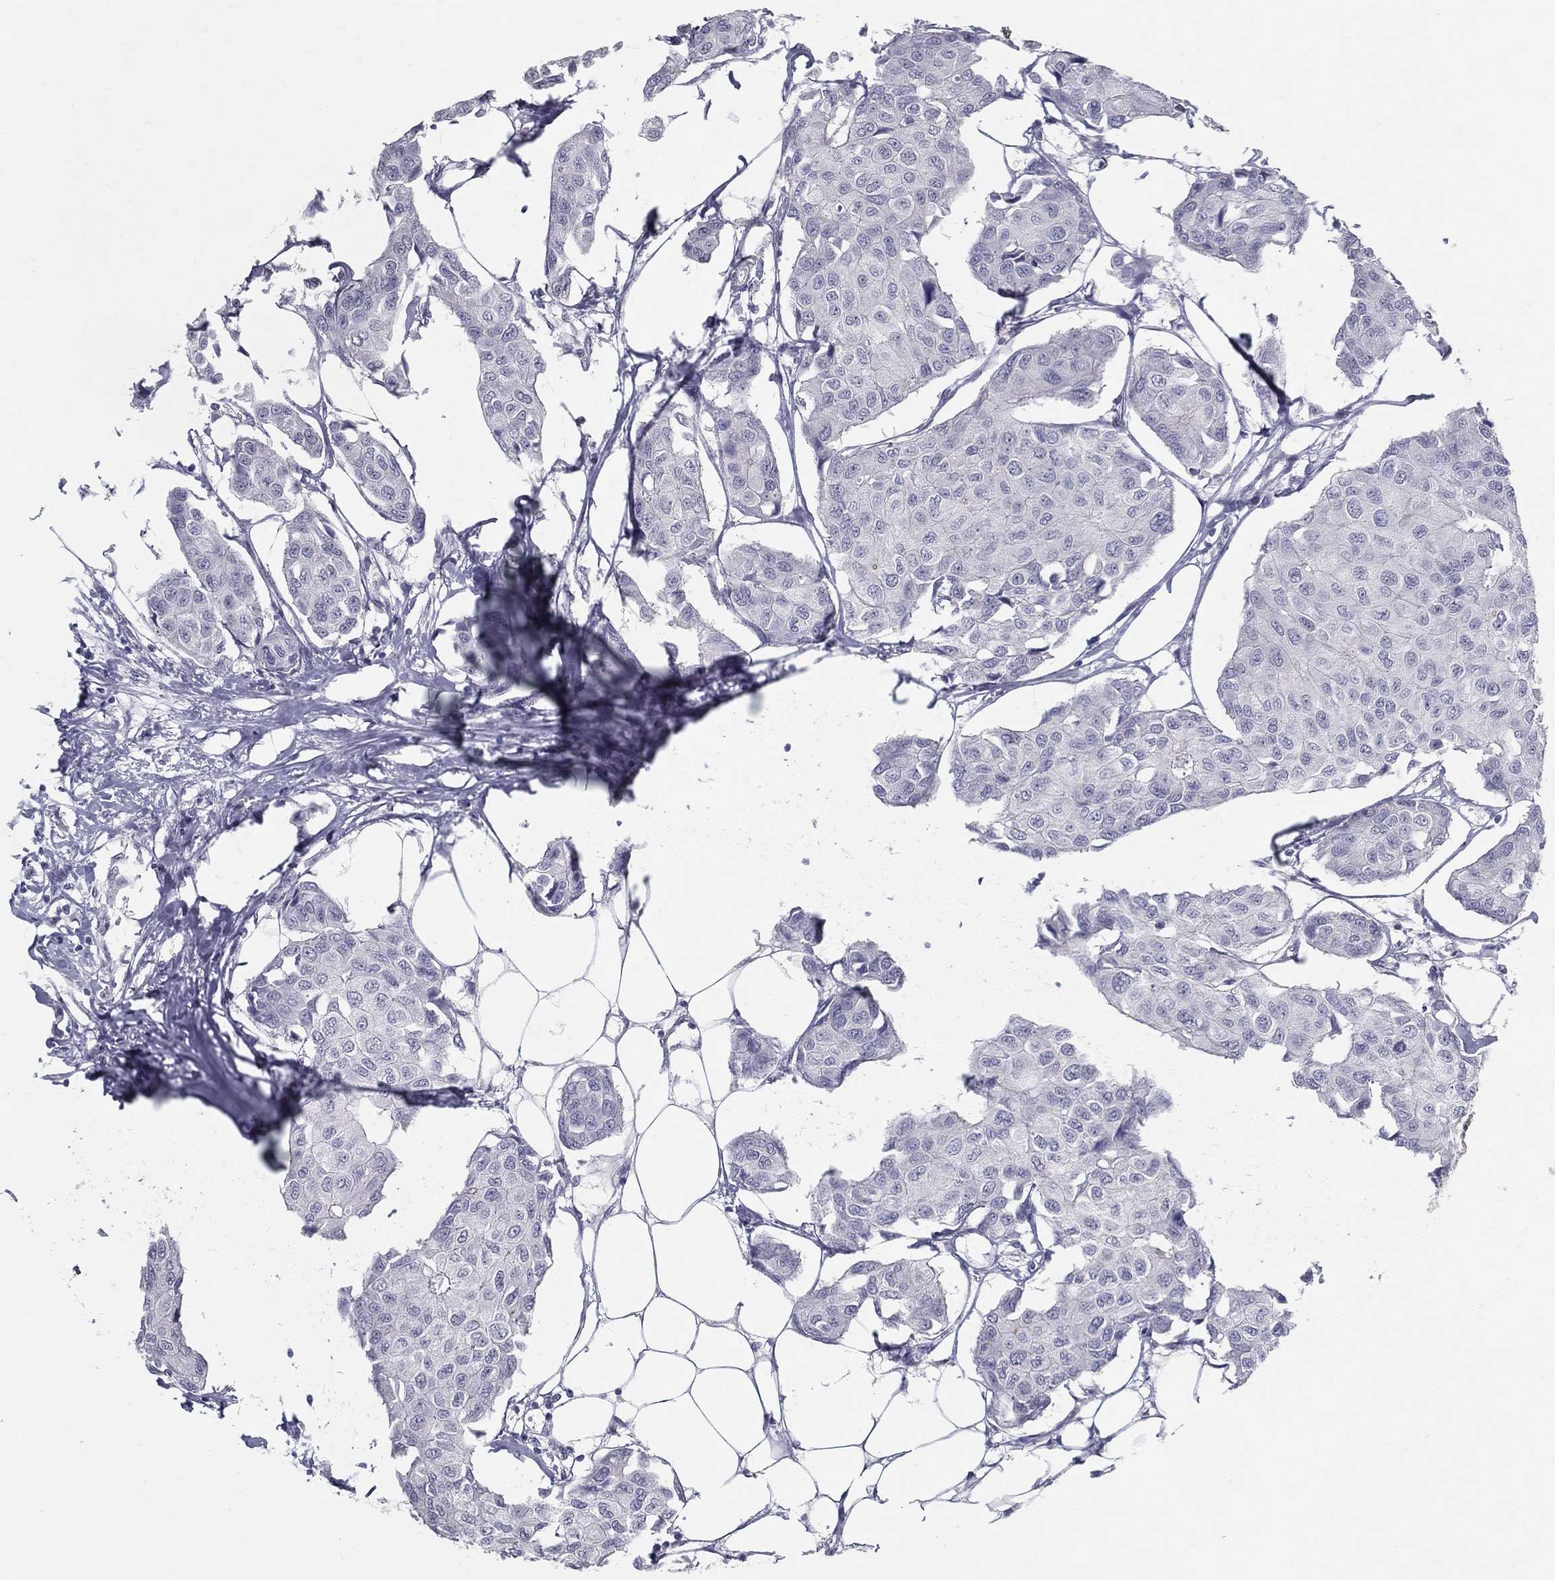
{"staining": {"intensity": "negative", "quantity": "none", "location": "none"}, "tissue": "breast cancer", "cell_type": "Tumor cells", "image_type": "cancer", "snomed": [{"axis": "morphology", "description": "Duct carcinoma"}, {"axis": "topography", "description": "Breast"}], "caption": "DAB (3,3'-diaminobenzidine) immunohistochemical staining of breast cancer (invasive ductal carcinoma) exhibits no significant staining in tumor cells. The staining is performed using DAB brown chromogen with nuclei counter-stained in using hematoxylin.", "gene": "ACE2", "patient": {"sex": "female", "age": 80}}